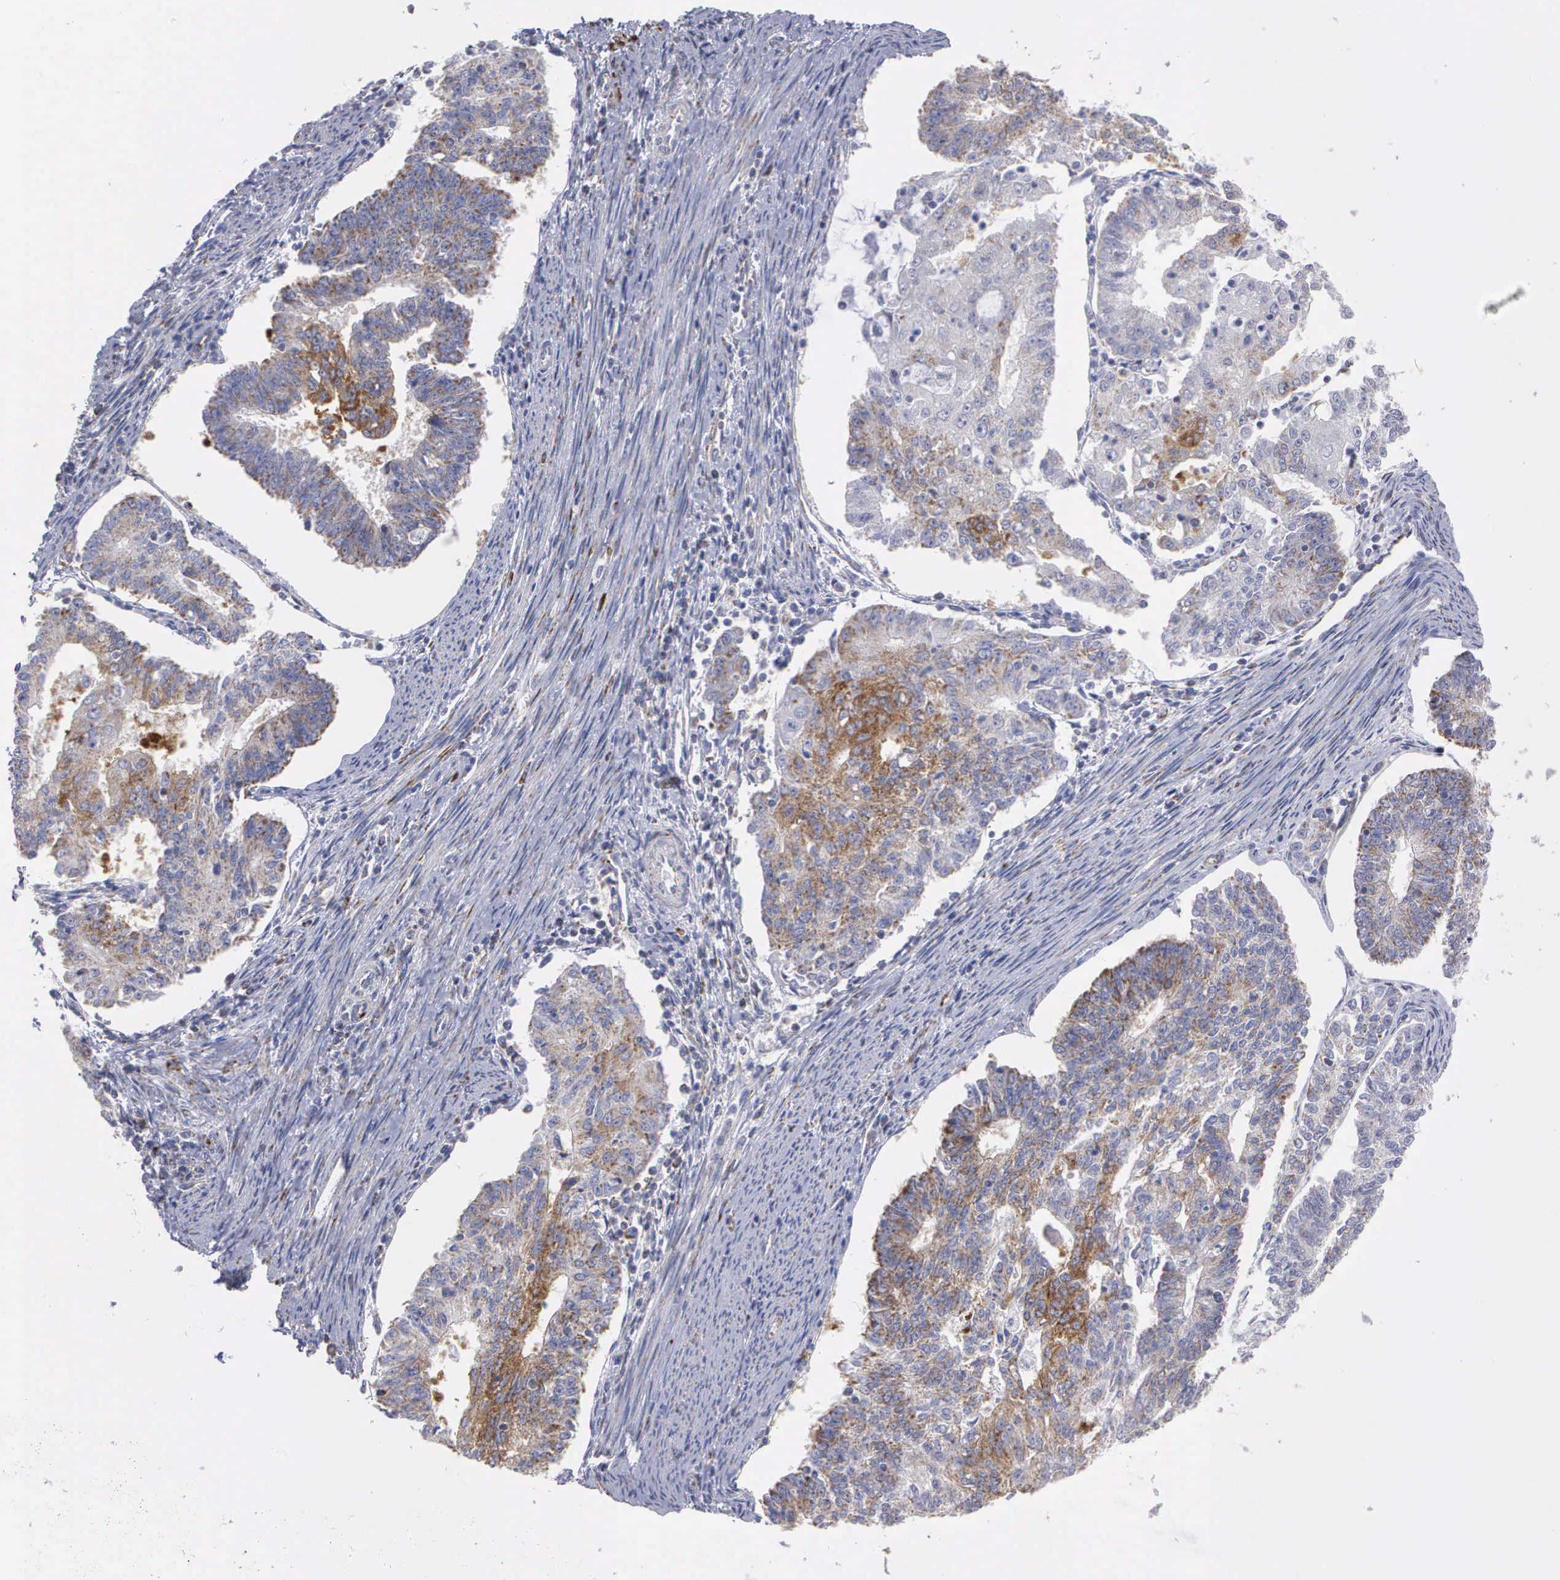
{"staining": {"intensity": "moderate", "quantity": "25%-75%", "location": "cytoplasmic/membranous"}, "tissue": "endometrial cancer", "cell_type": "Tumor cells", "image_type": "cancer", "snomed": [{"axis": "morphology", "description": "Adenocarcinoma, NOS"}, {"axis": "topography", "description": "Endometrium"}], "caption": "Protein staining of endometrial adenocarcinoma tissue reveals moderate cytoplasmic/membranous expression in about 25%-75% of tumor cells.", "gene": "APOOL", "patient": {"sex": "female", "age": 56}}